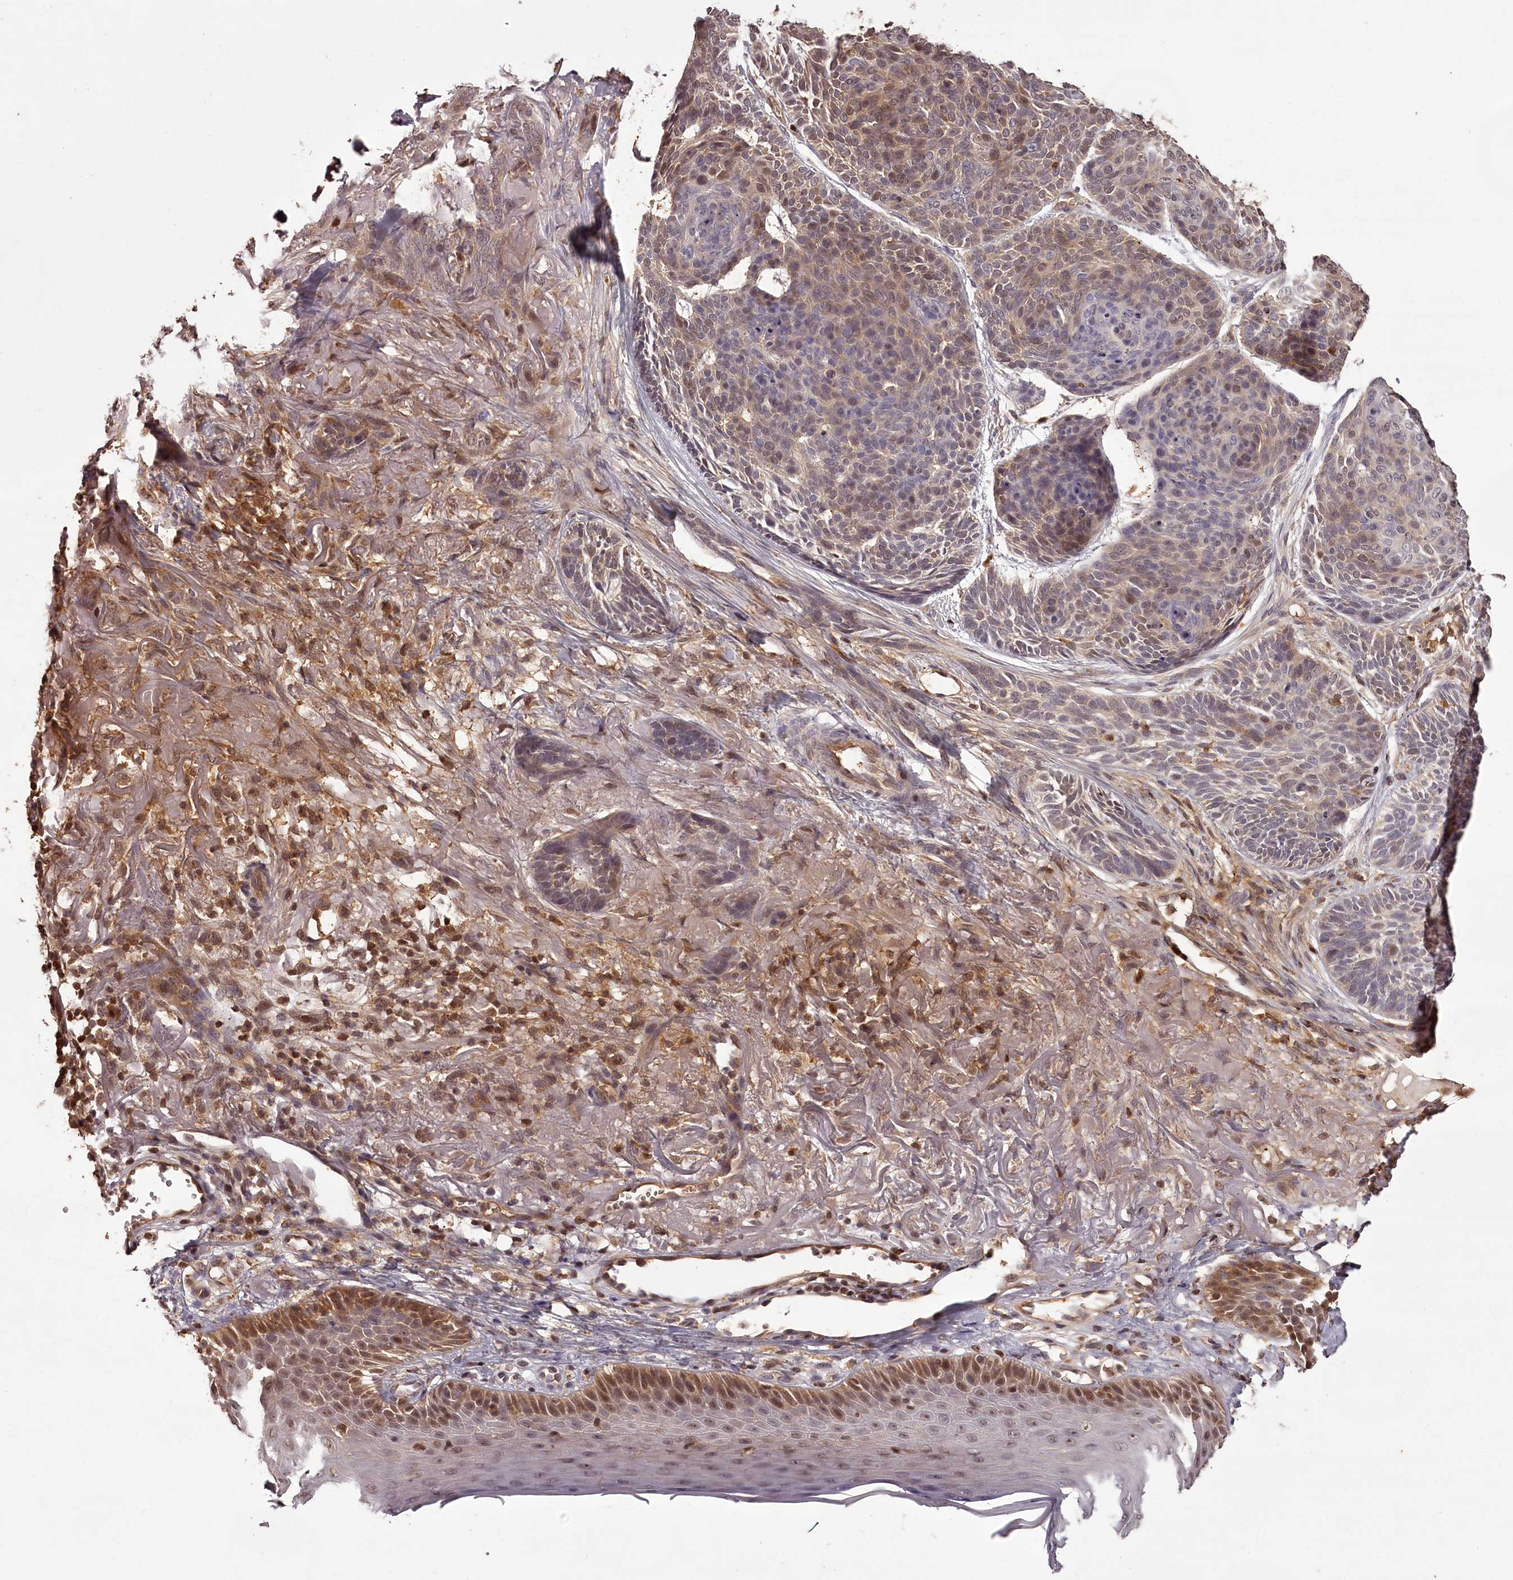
{"staining": {"intensity": "weak", "quantity": "25%-75%", "location": "cytoplasmic/membranous,nuclear"}, "tissue": "skin cancer", "cell_type": "Tumor cells", "image_type": "cancer", "snomed": [{"axis": "morphology", "description": "Normal tissue, NOS"}, {"axis": "morphology", "description": "Basal cell carcinoma"}, {"axis": "topography", "description": "Skin"}], "caption": "Immunohistochemical staining of skin basal cell carcinoma shows low levels of weak cytoplasmic/membranous and nuclear protein positivity in approximately 25%-75% of tumor cells.", "gene": "NPRL2", "patient": {"sex": "male", "age": 66}}